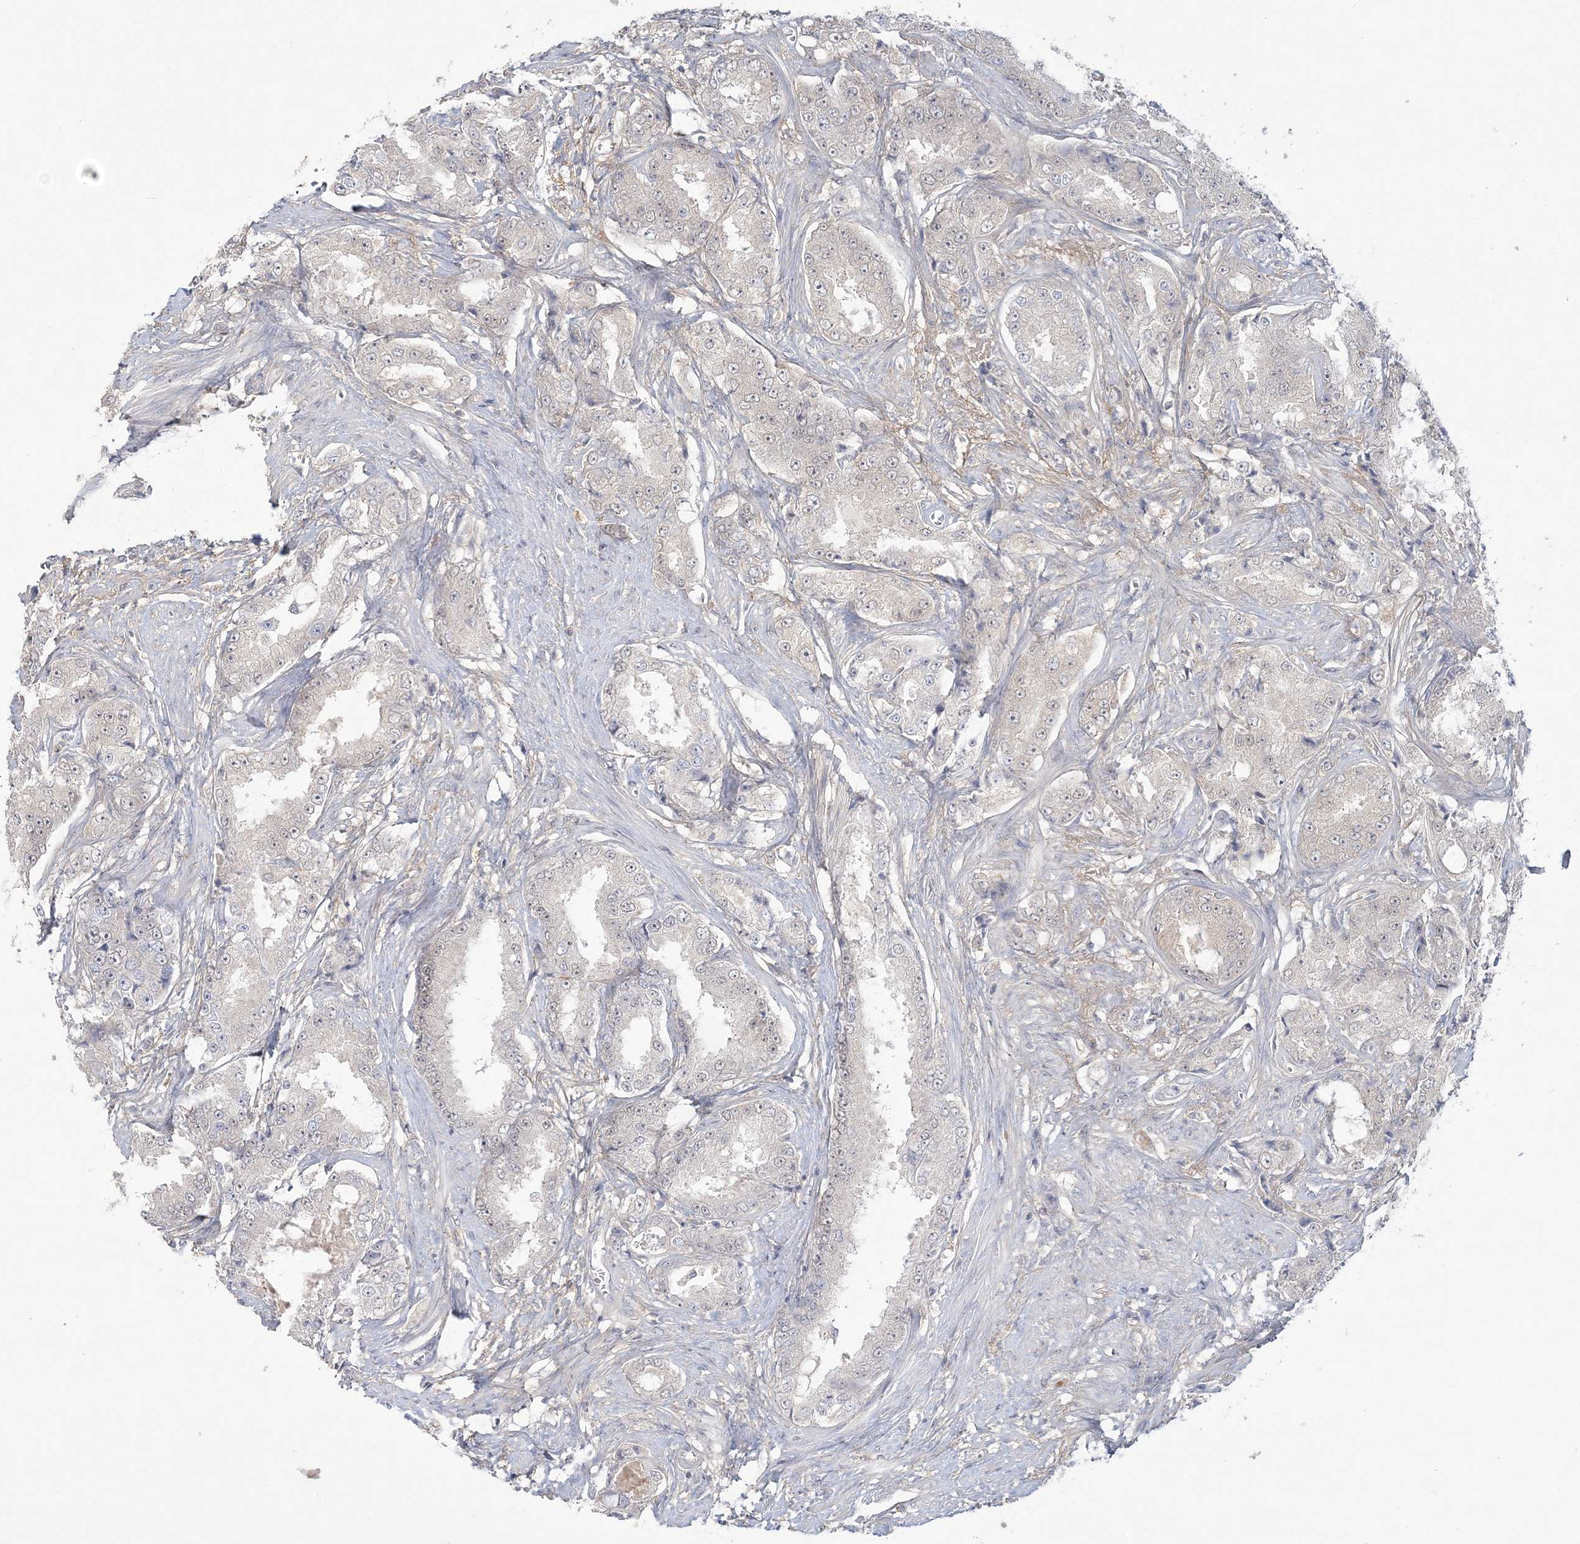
{"staining": {"intensity": "negative", "quantity": "none", "location": "none"}, "tissue": "prostate cancer", "cell_type": "Tumor cells", "image_type": "cancer", "snomed": [{"axis": "morphology", "description": "Adenocarcinoma, High grade"}, {"axis": "topography", "description": "Prostate"}], "caption": "The immunohistochemistry micrograph has no significant staining in tumor cells of prostate cancer (adenocarcinoma (high-grade)) tissue.", "gene": "ANKS1A", "patient": {"sex": "male", "age": 73}}